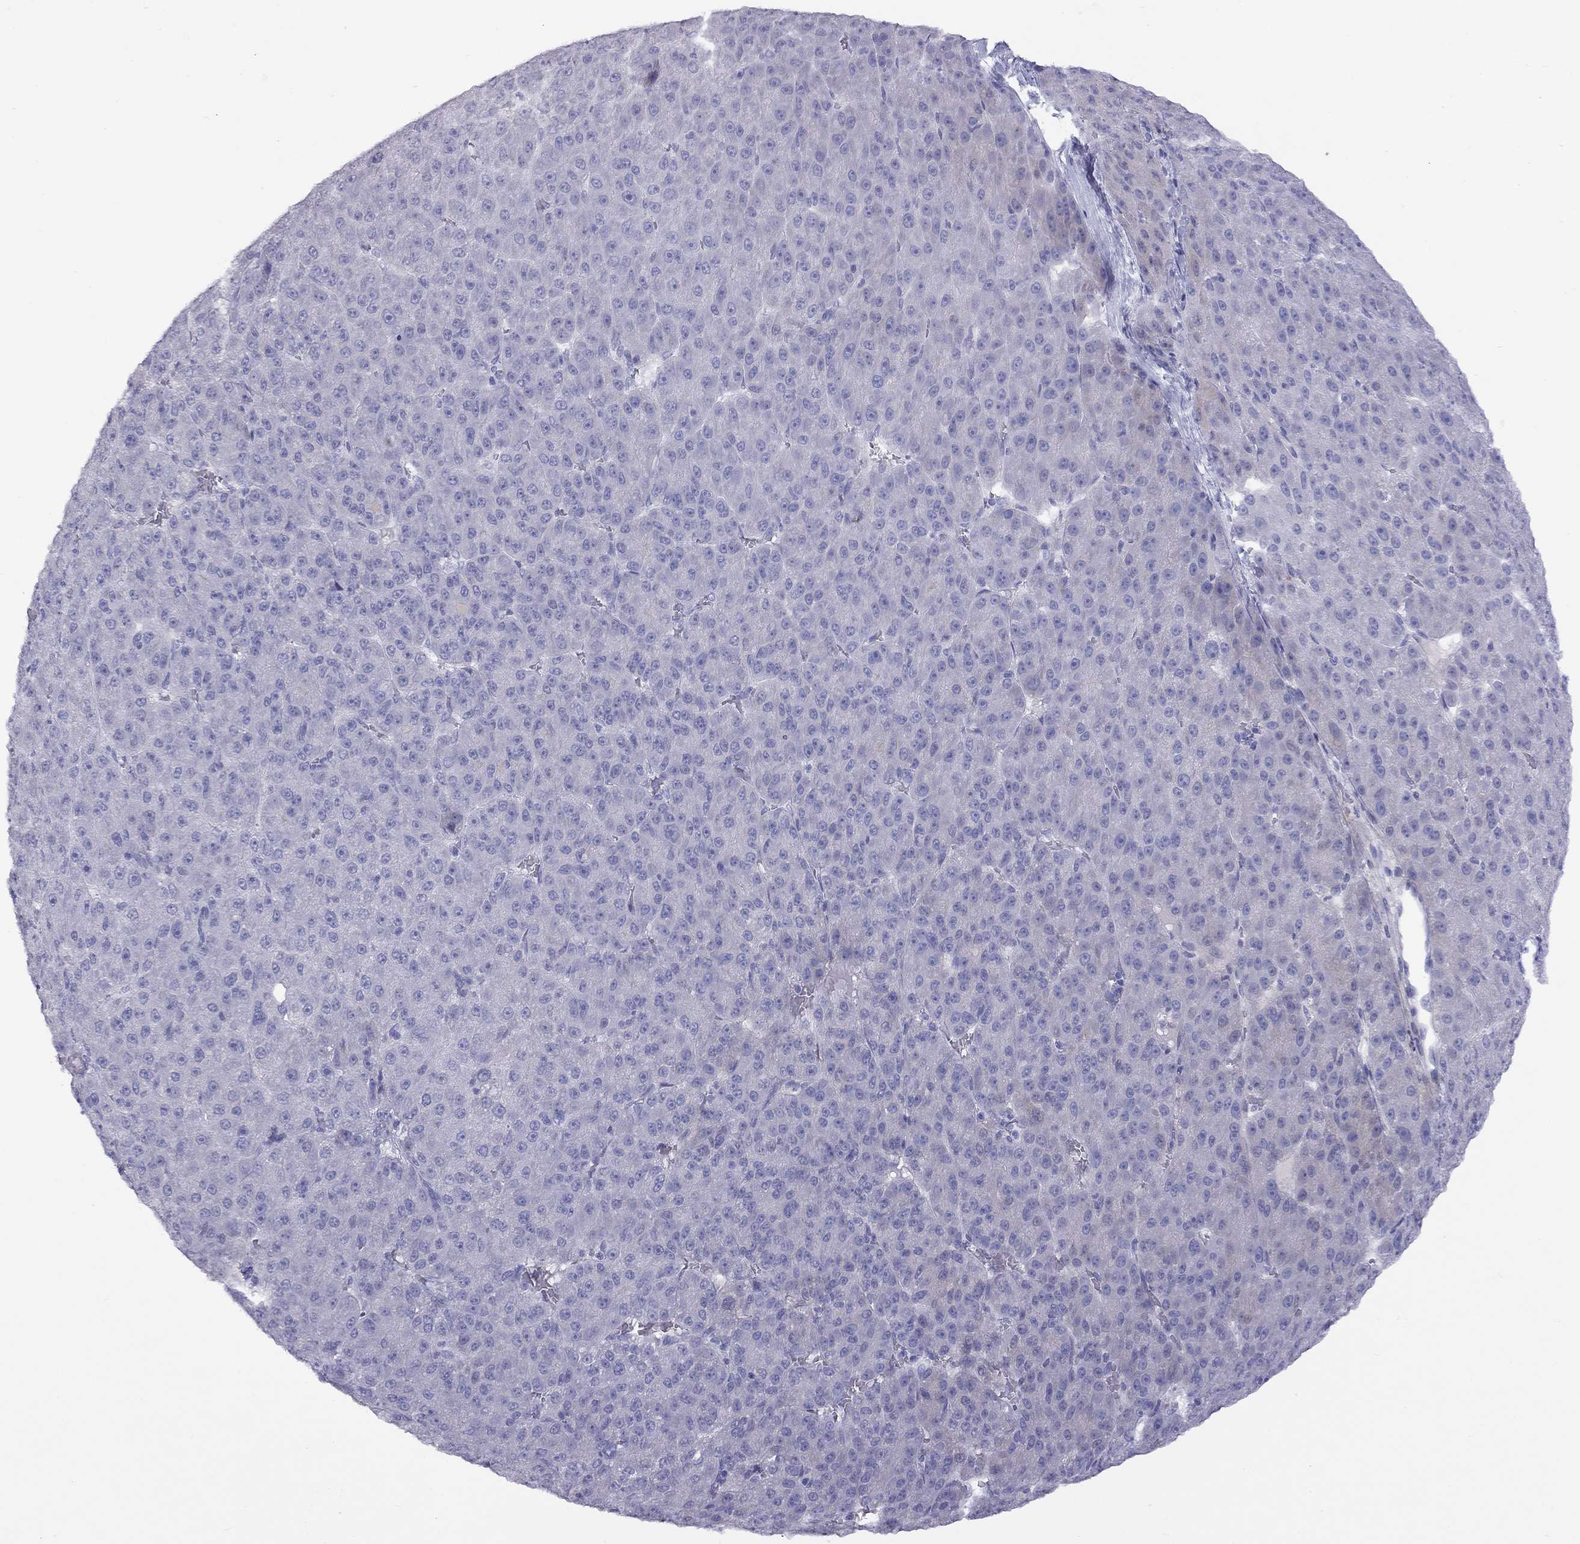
{"staining": {"intensity": "negative", "quantity": "none", "location": "none"}, "tissue": "liver cancer", "cell_type": "Tumor cells", "image_type": "cancer", "snomed": [{"axis": "morphology", "description": "Carcinoma, Hepatocellular, NOS"}, {"axis": "topography", "description": "Liver"}], "caption": "This is a histopathology image of immunohistochemistry staining of liver cancer, which shows no expression in tumor cells. (DAB IHC with hematoxylin counter stain).", "gene": "CPNE4", "patient": {"sex": "male", "age": 67}}